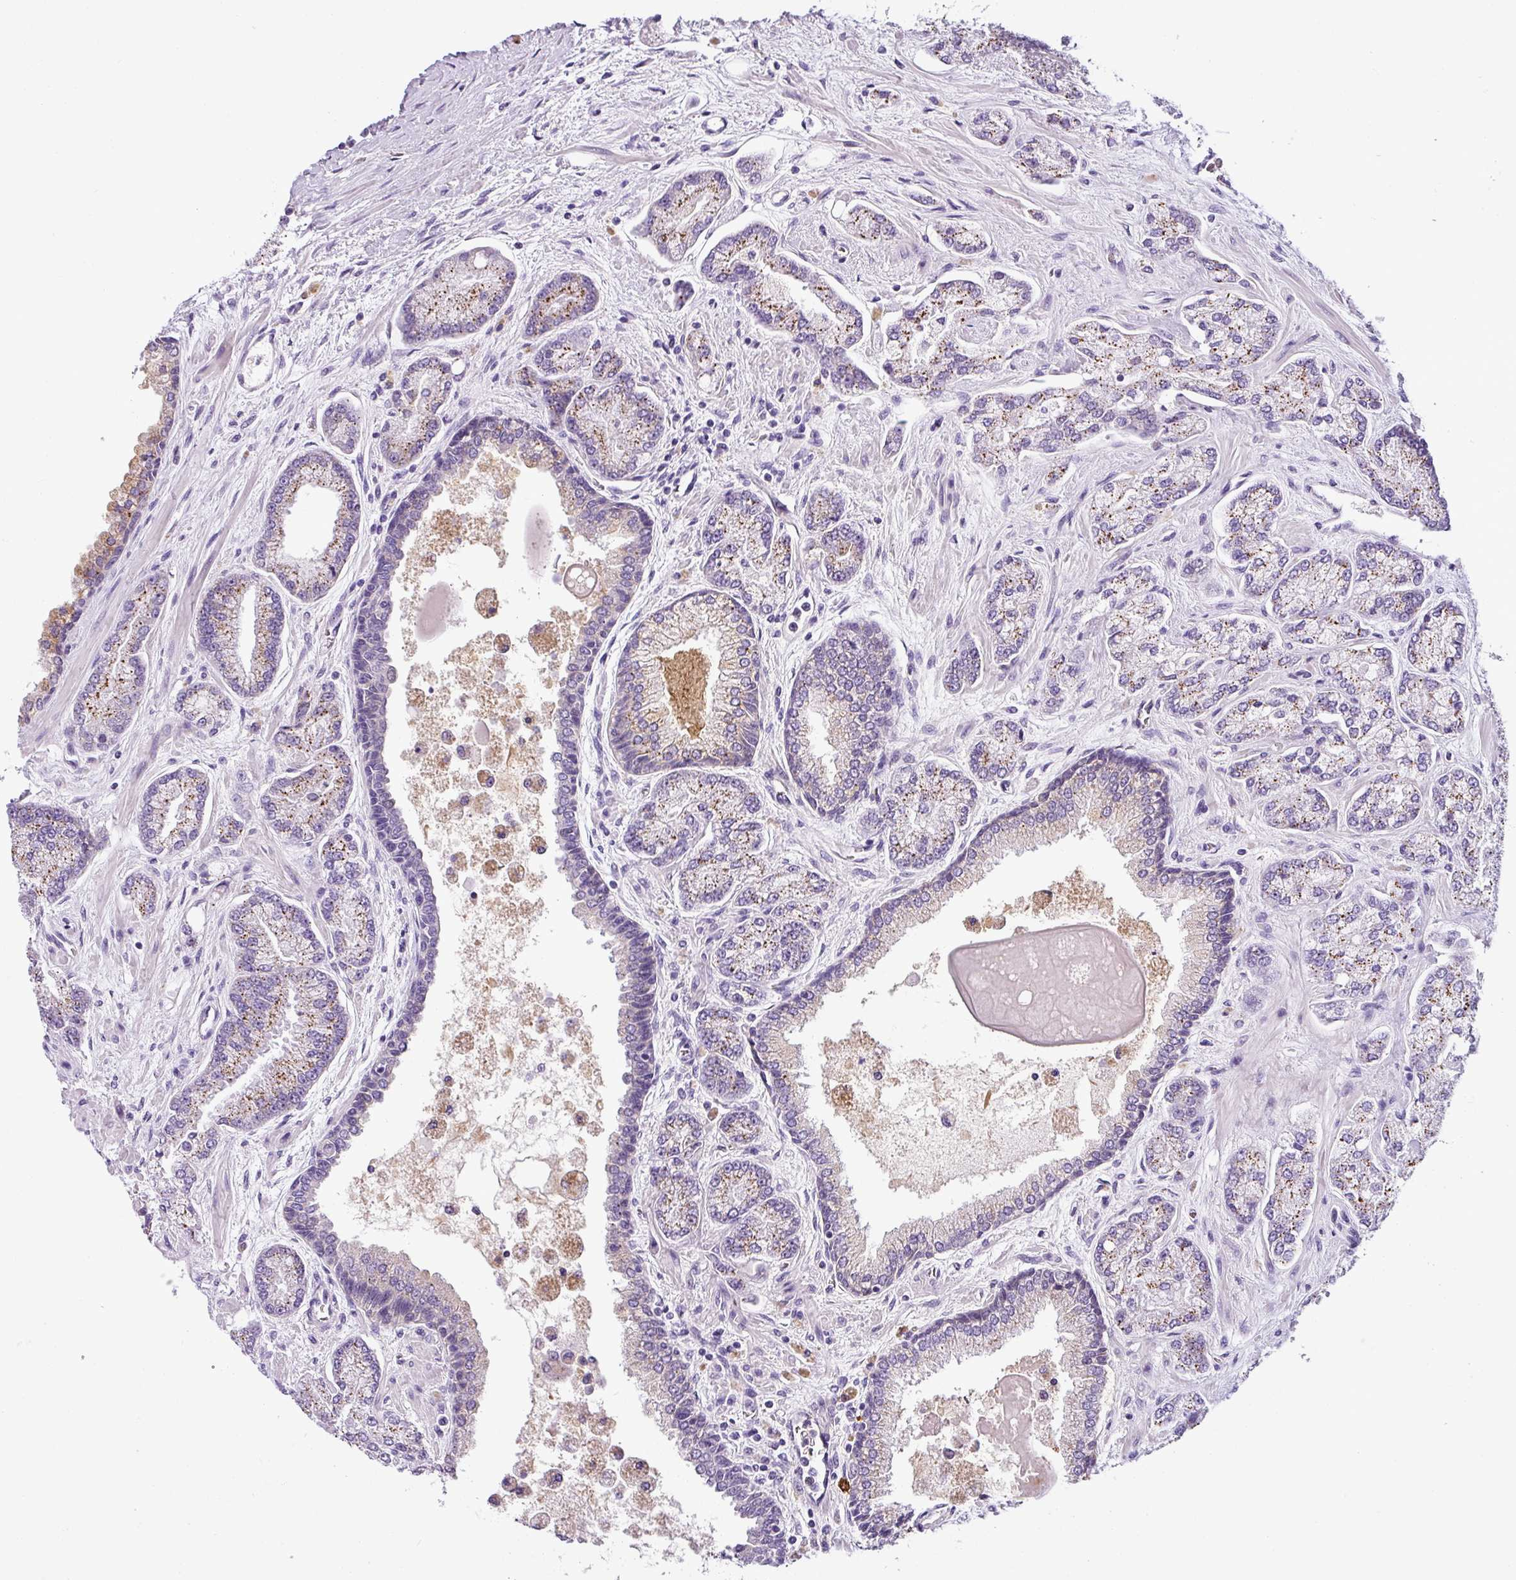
{"staining": {"intensity": "moderate", "quantity": "25%-75%", "location": "cytoplasmic/membranous"}, "tissue": "prostate cancer", "cell_type": "Tumor cells", "image_type": "cancer", "snomed": [{"axis": "morphology", "description": "Adenocarcinoma, High grade"}, {"axis": "topography", "description": "Prostate"}], "caption": "A brown stain highlights moderate cytoplasmic/membranous staining of a protein in prostate adenocarcinoma (high-grade) tumor cells. (brown staining indicates protein expression, while blue staining denotes nuclei).", "gene": "HMCN2", "patient": {"sex": "male", "age": 68}}